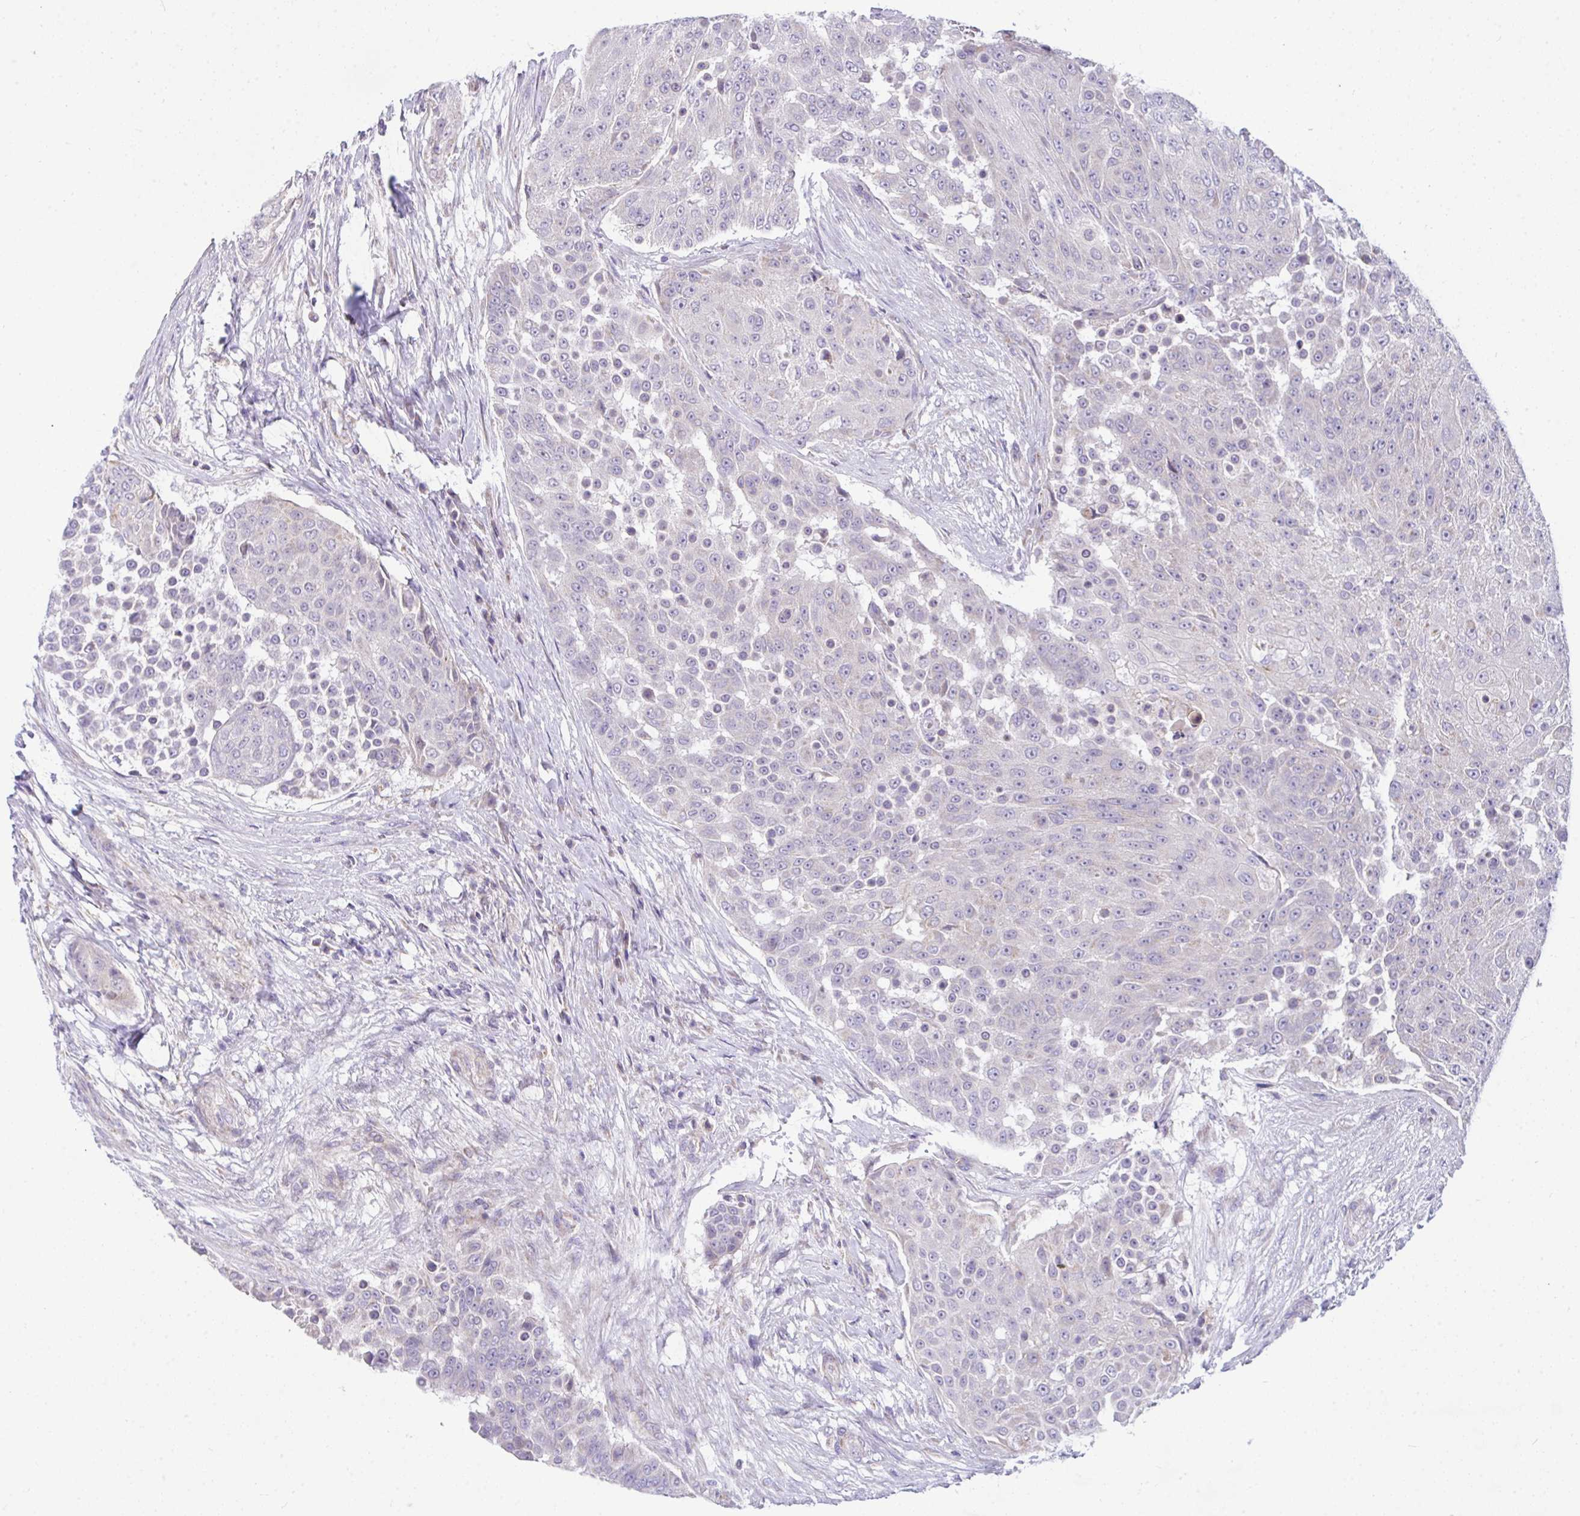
{"staining": {"intensity": "negative", "quantity": "none", "location": "none"}, "tissue": "urothelial cancer", "cell_type": "Tumor cells", "image_type": "cancer", "snomed": [{"axis": "morphology", "description": "Urothelial carcinoma, High grade"}, {"axis": "topography", "description": "Urinary bladder"}], "caption": "High magnification brightfield microscopy of high-grade urothelial carcinoma stained with DAB (brown) and counterstained with hematoxylin (blue): tumor cells show no significant expression.", "gene": "CEP63", "patient": {"sex": "female", "age": 63}}